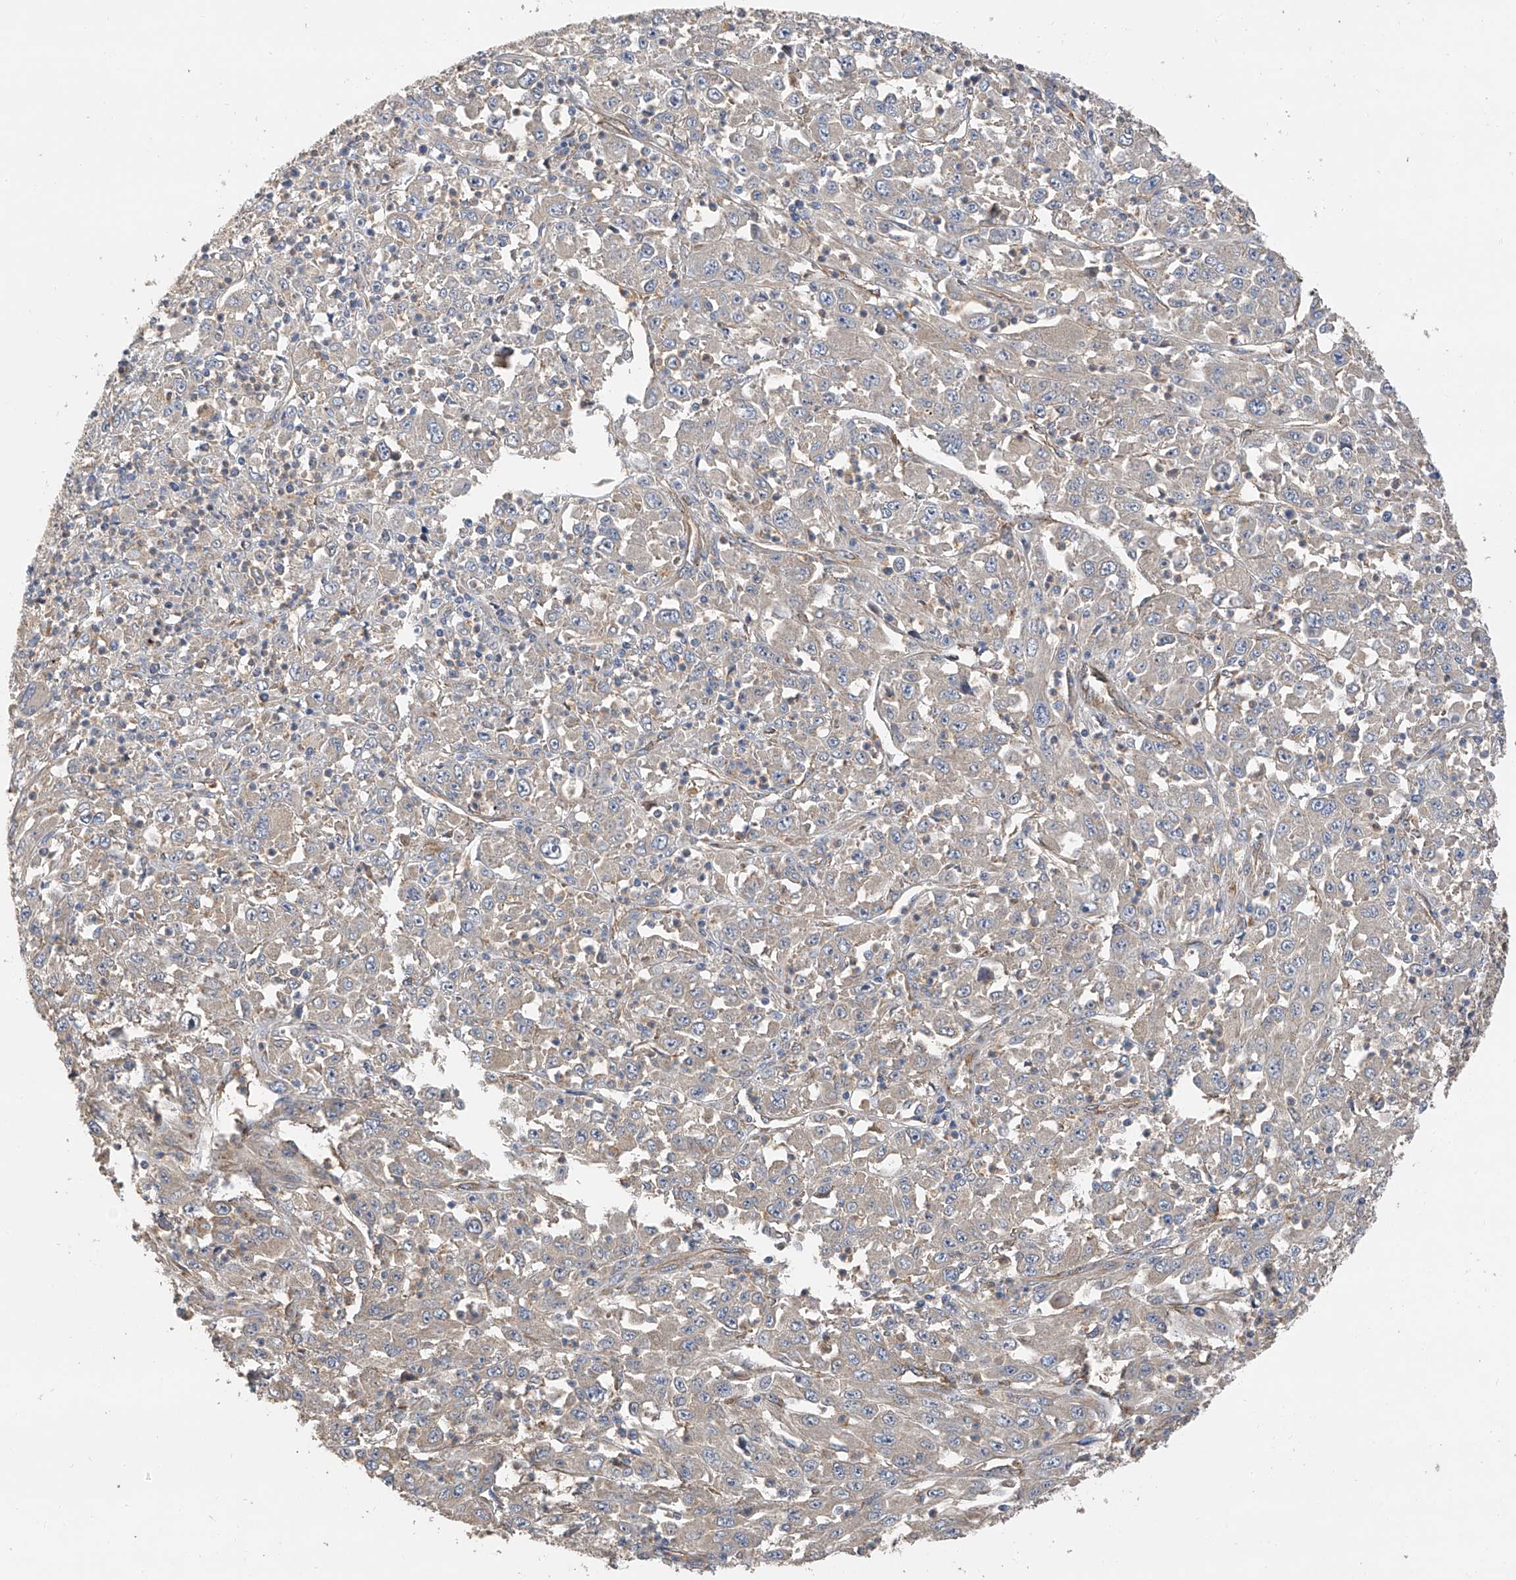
{"staining": {"intensity": "weak", "quantity": "<25%", "location": "cytoplasmic/membranous"}, "tissue": "melanoma", "cell_type": "Tumor cells", "image_type": "cancer", "snomed": [{"axis": "morphology", "description": "Malignant melanoma, Metastatic site"}, {"axis": "topography", "description": "Skin"}], "caption": "Melanoma stained for a protein using immunohistochemistry shows no expression tumor cells.", "gene": "PTK2", "patient": {"sex": "female", "age": 56}}